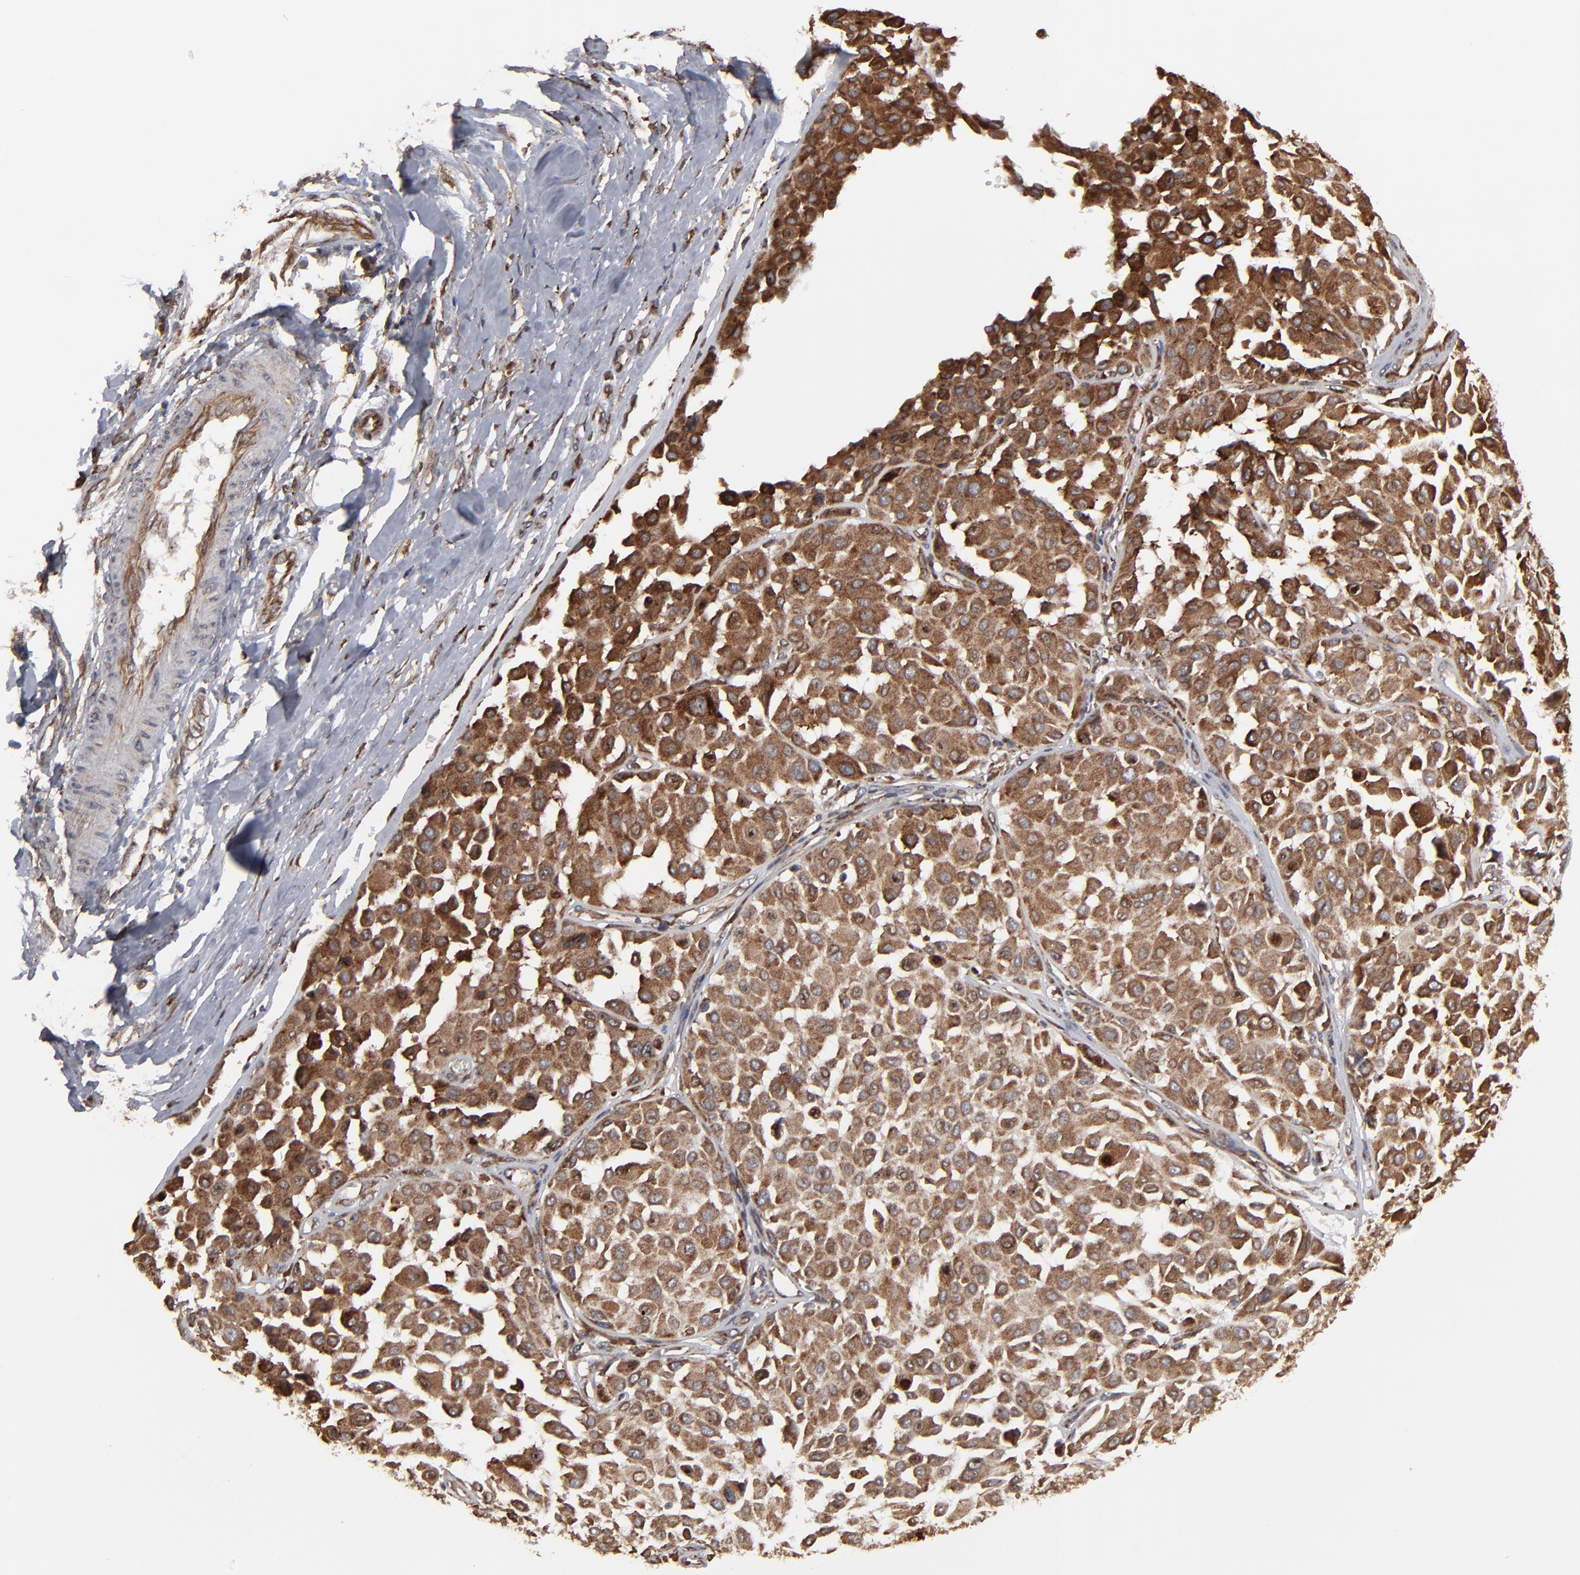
{"staining": {"intensity": "moderate", "quantity": ">75%", "location": "cytoplasmic/membranous"}, "tissue": "melanoma", "cell_type": "Tumor cells", "image_type": "cancer", "snomed": [{"axis": "morphology", "description": "Malignant melanoma, Metastatic site"}, {"axis": "topography", "description": "Soft tissue"}], "caption": "Protein staining of melanoma tissue reveals moderate cytoplasmic/membranous positivity in about >75% of tumor cells. (DAB IHC, brown staining for protein, blue staining for nuclei).", "gene": "CNIH1", "patient": {"sex": "male", "age": 41}}